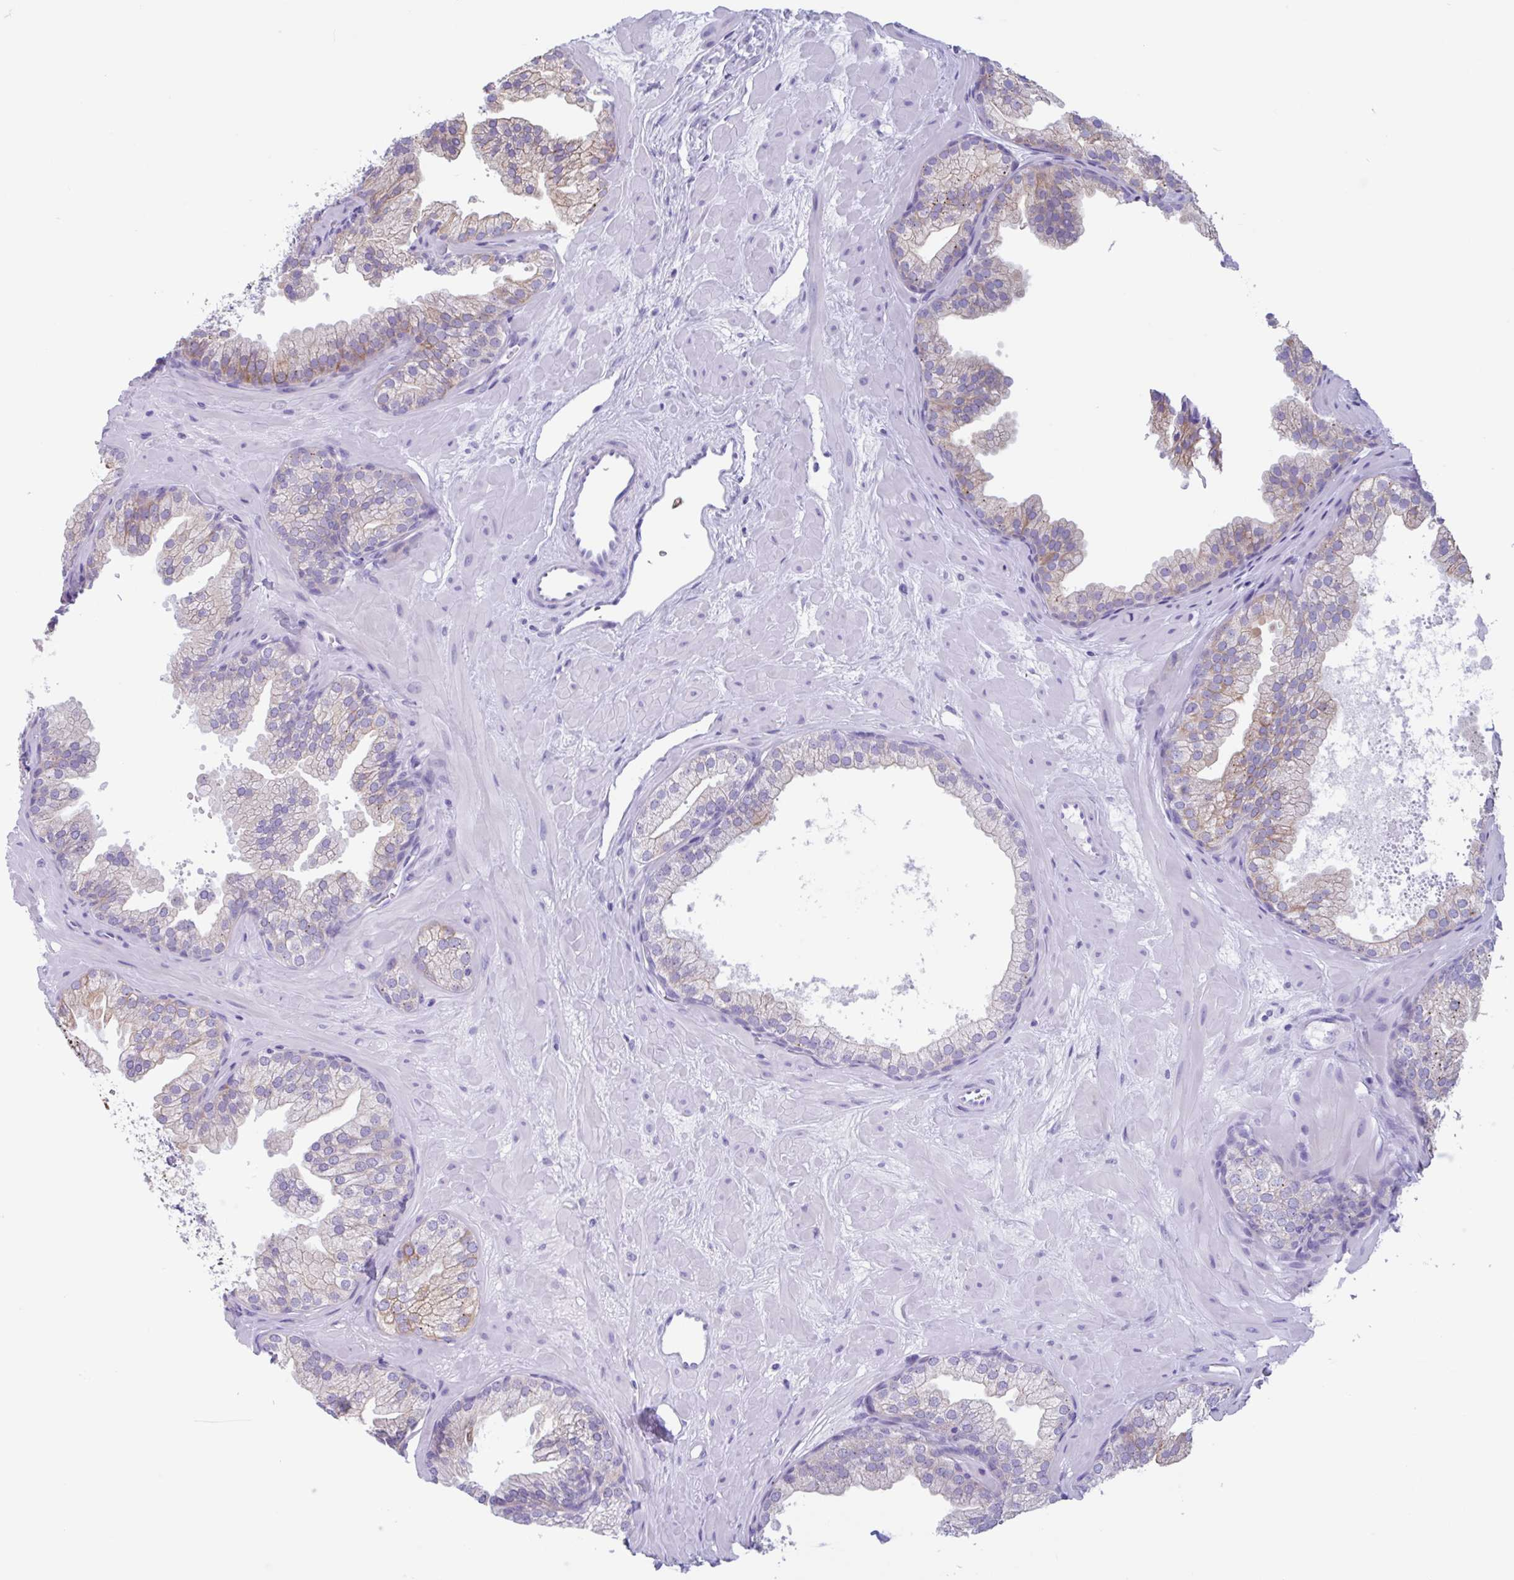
{"staining": {"intensity": "moderate", "quantity": "<25%", "location": "cytoplasmic/membranous"}, "tissue": "prostate", "cell_type": "Glandular cells", "image_type": "normal", "snomed": [{"axis": "morphology", "description": "Normal tissue, NOS"}, {"axis": "topography", "description": "Prostate"}], "caption": "This is an image of immunohistochemistry (IHC) staining of benign prostate, which shows moderate staining in the cytoplasmic/membranous of glandular cells.", "gene": "DTWD2", "patient": {"sex": "male", "age": 37}}